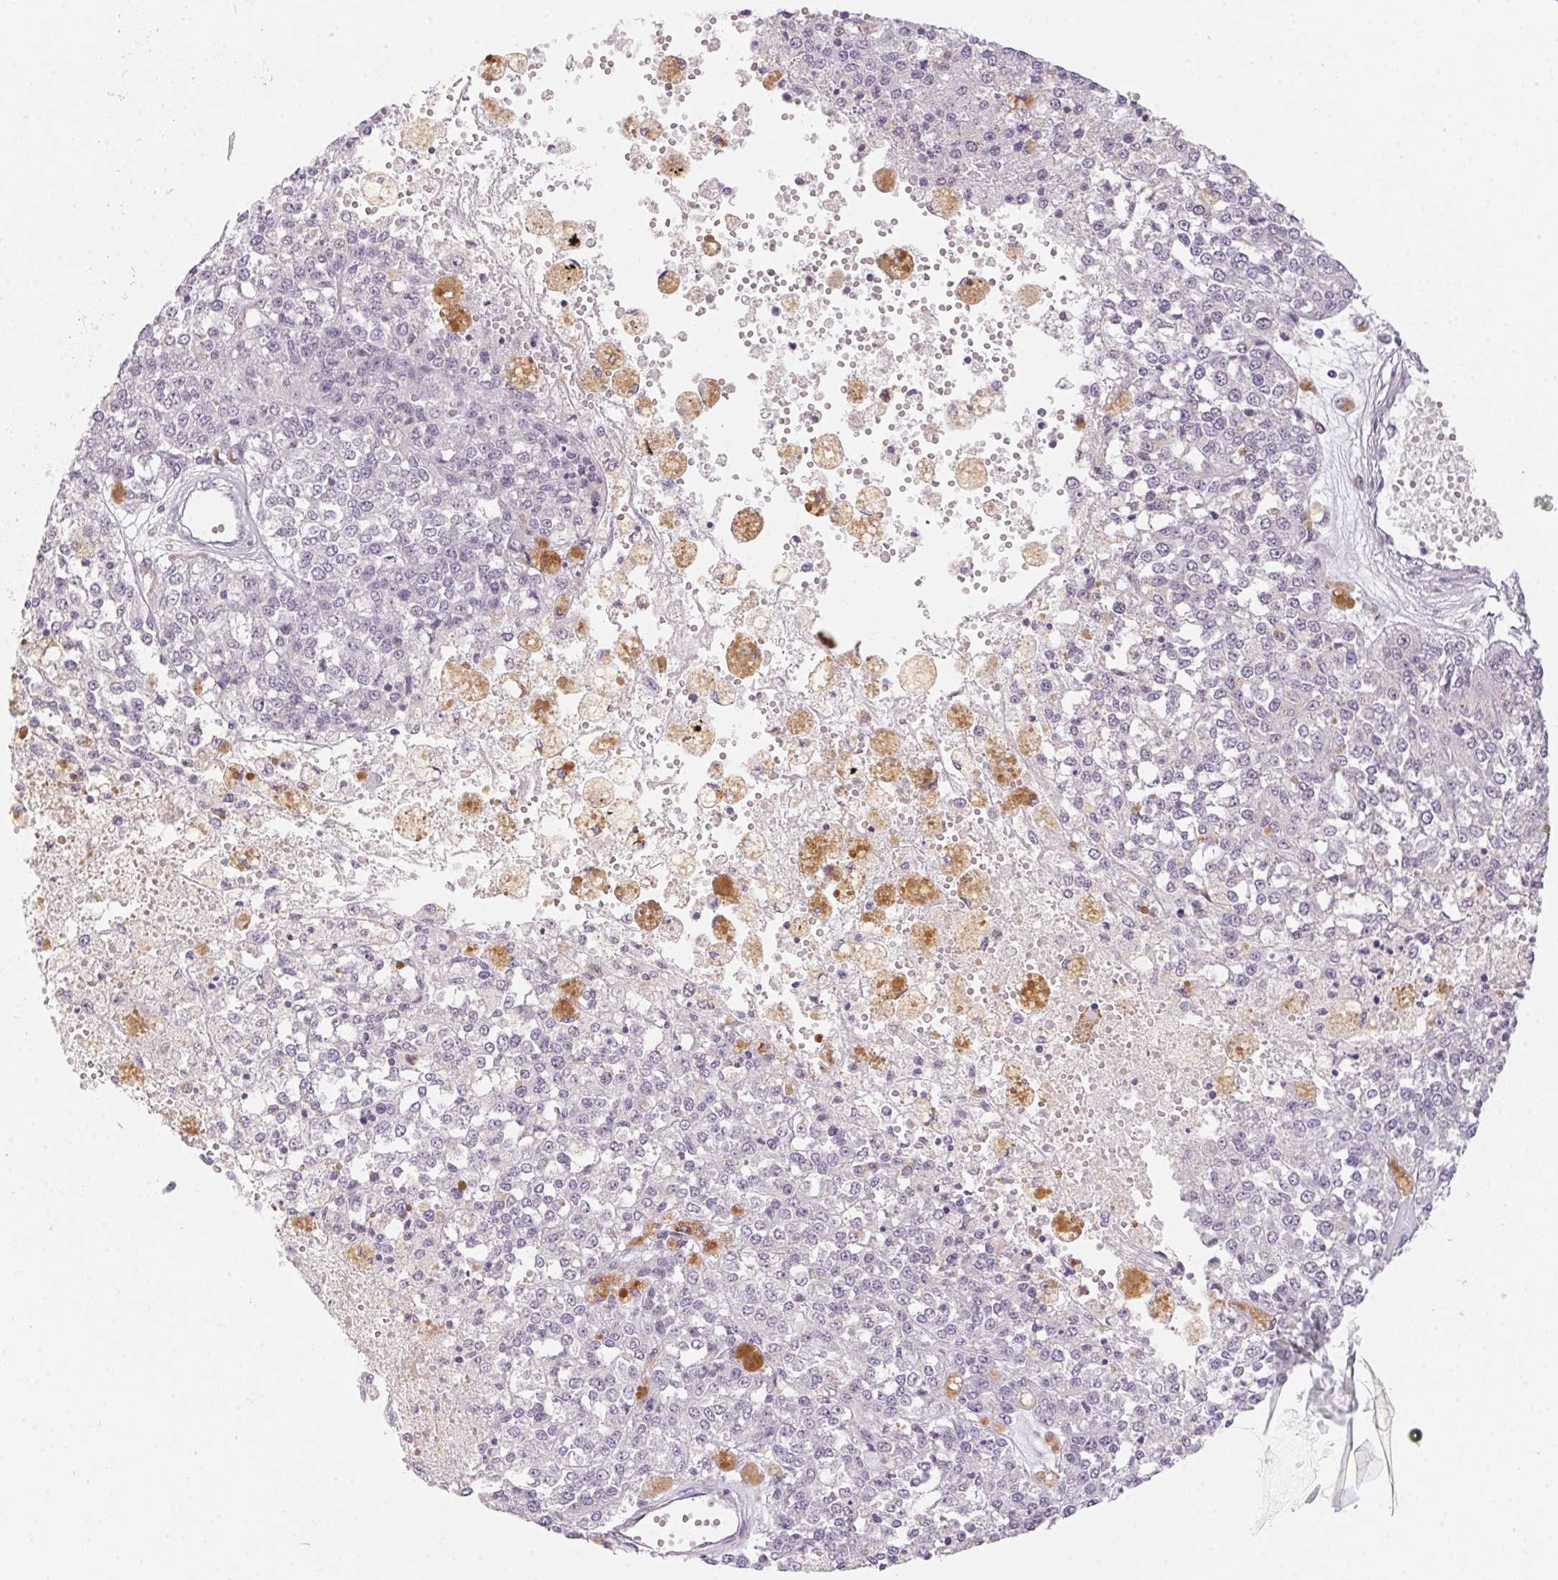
{"staining": {"intensity": "negative", "quantity": "none", "location": "none"}, "tissue": "melanoma", "cell_type": "Tumor cells", "image_type": "cancer", "snomed": [{"axis": "morphology", "description": "Malignant melanoma, Metastatic site"}, {"axis": "topography", "description": "Lymph node"}], "caption": "Protein analysis of malignant melanoma (metastatic site) displays no significant expression in tumor cells.", "gene": "PRPH", "patient": {"sex": "female", "age": 64}}